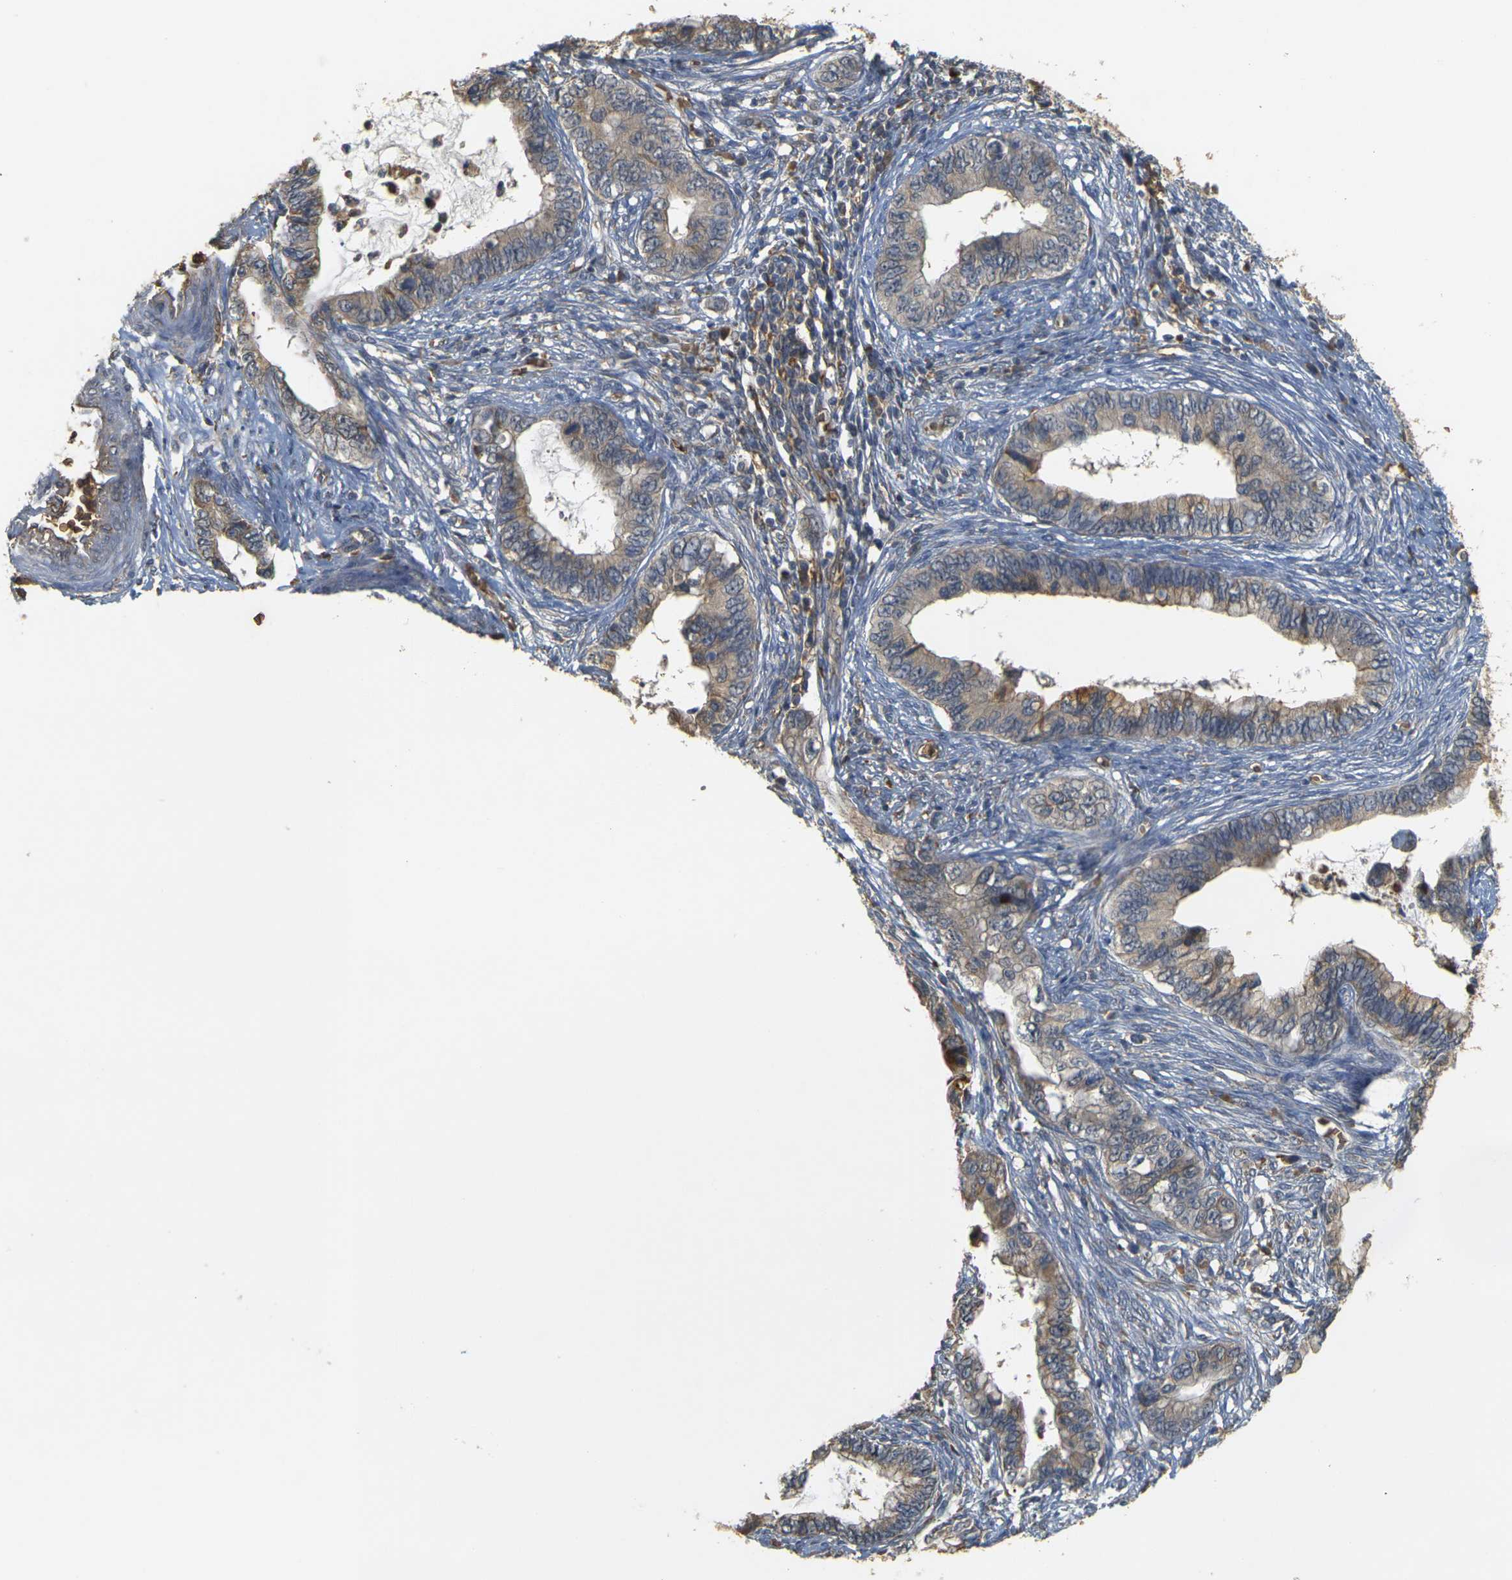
{"staining": {"intensity": "weak", "quantity": ">75%", "location": "cytoplasmic/membranous"}, "tissue": "cervical cancer", "cell_type": "Tumor cells", "image_type": "cancer", "snomed": [{"axis": "morphology", "description": "Adenocarcinoma, NOS"}, {"axis": "topography", "description": "Cervix"}], "caption": "This photomicrograph reveals cervical cancer (adenocarcinoma) stained with IHC to label a protein in brown. The cytoplasmic/membranous of tumor cells show weak positivity for the protein. Nuclei are counter-stained blue.", "gene": "MEGF9", "patient": {"sex": "female", "age": 44}}